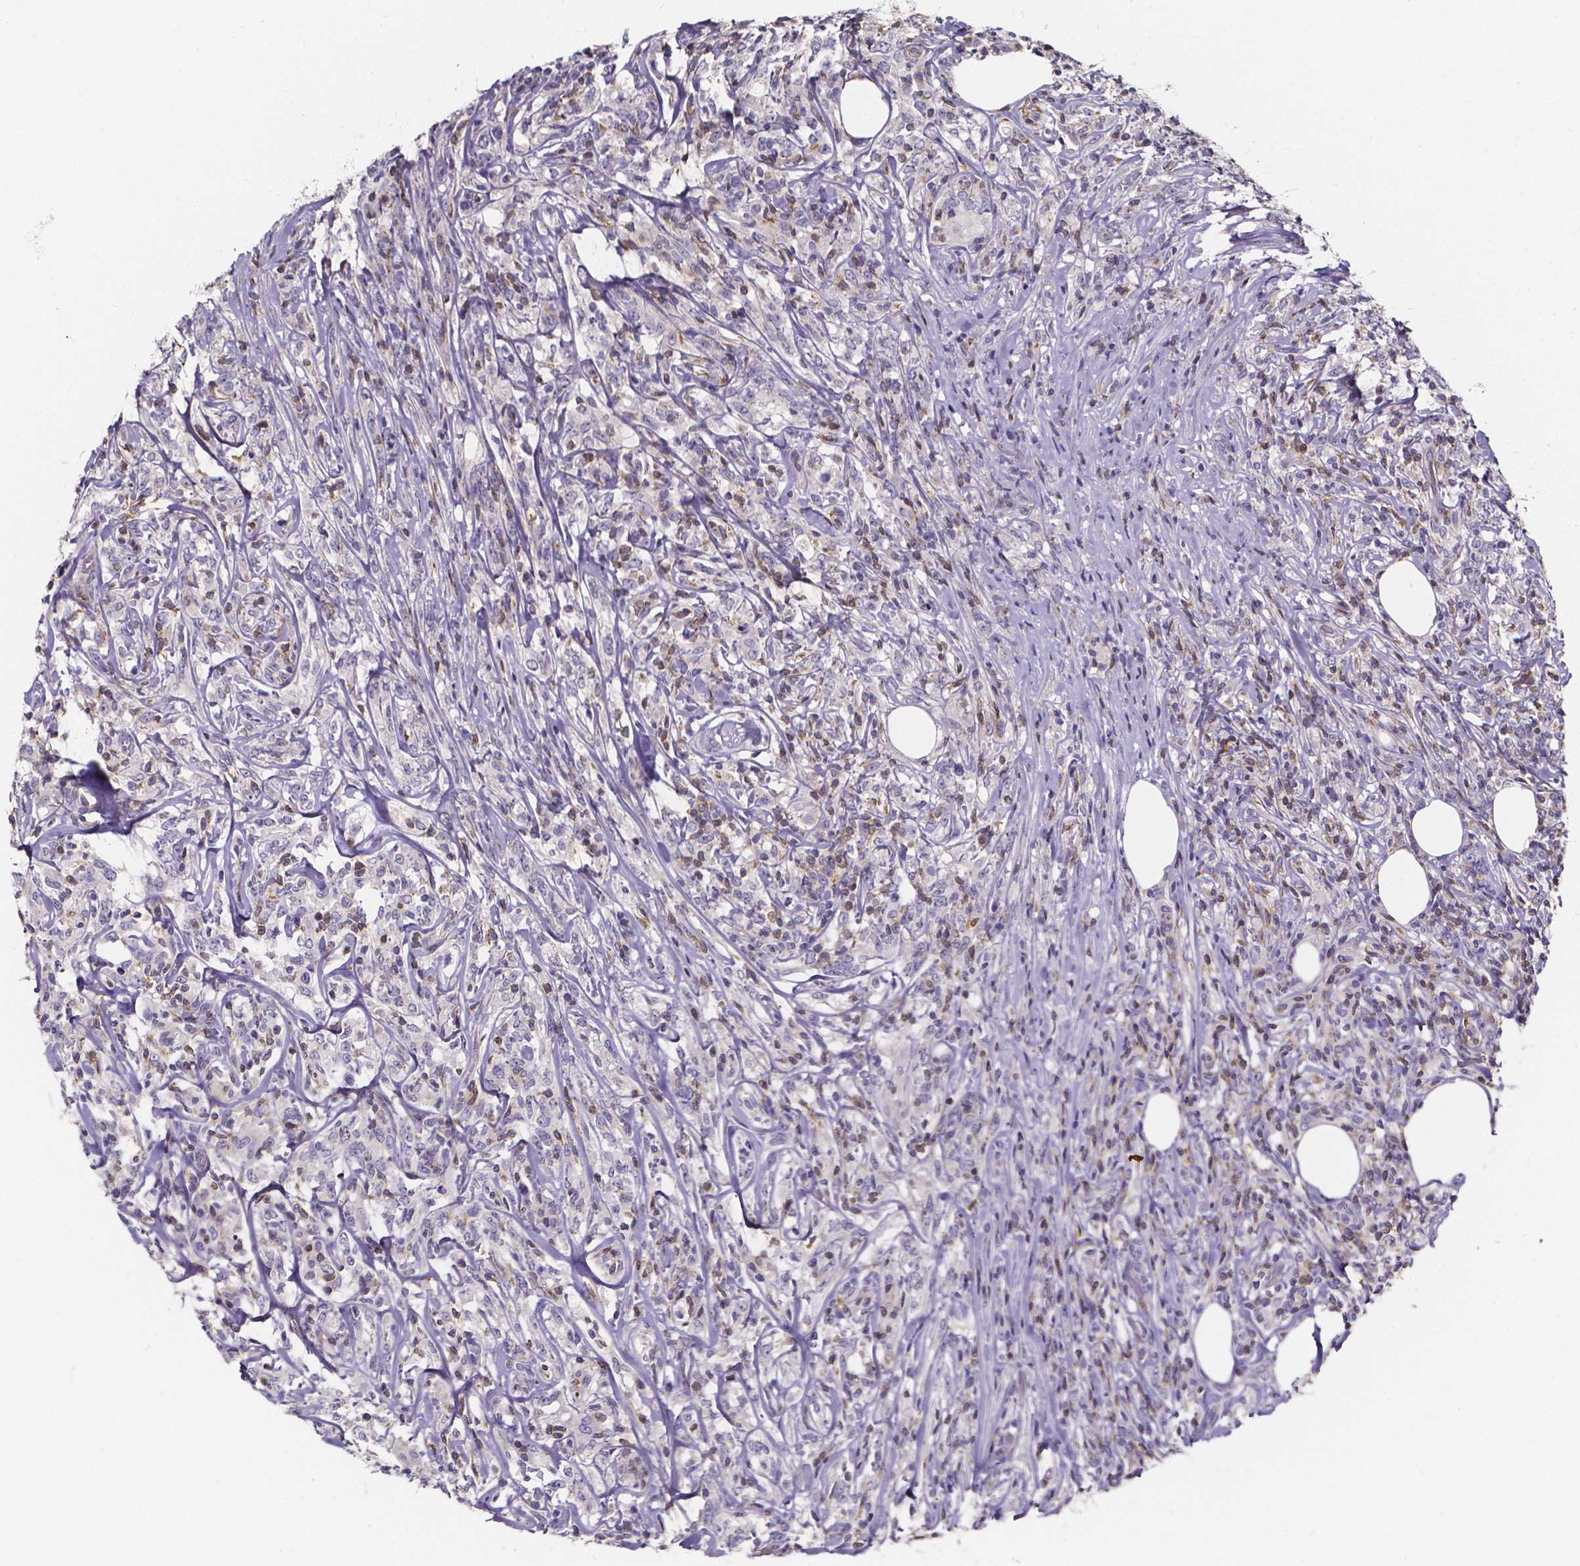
{"staining": {"intensity": "negative", "quantity": "none", "location": "none"}, "tissue": "lymphoma", "cell_type": "Tumor cells", "image_type": "cancer", "snomed": [{"axis": "morphology", "description": "Malignant lymphoma, non-Hodgkin's type, High grade"}, {"axis": "topography", "description": "Lymph node"}], "caption": "A high-resolution histopathology image shows immunohistochemistry staining of lymphoma, which shows no significant expression in tumor cells. Nuclei are stained in blue.", "gene": "THEMIS", "patient": {"sex": "female", "age": 84}}